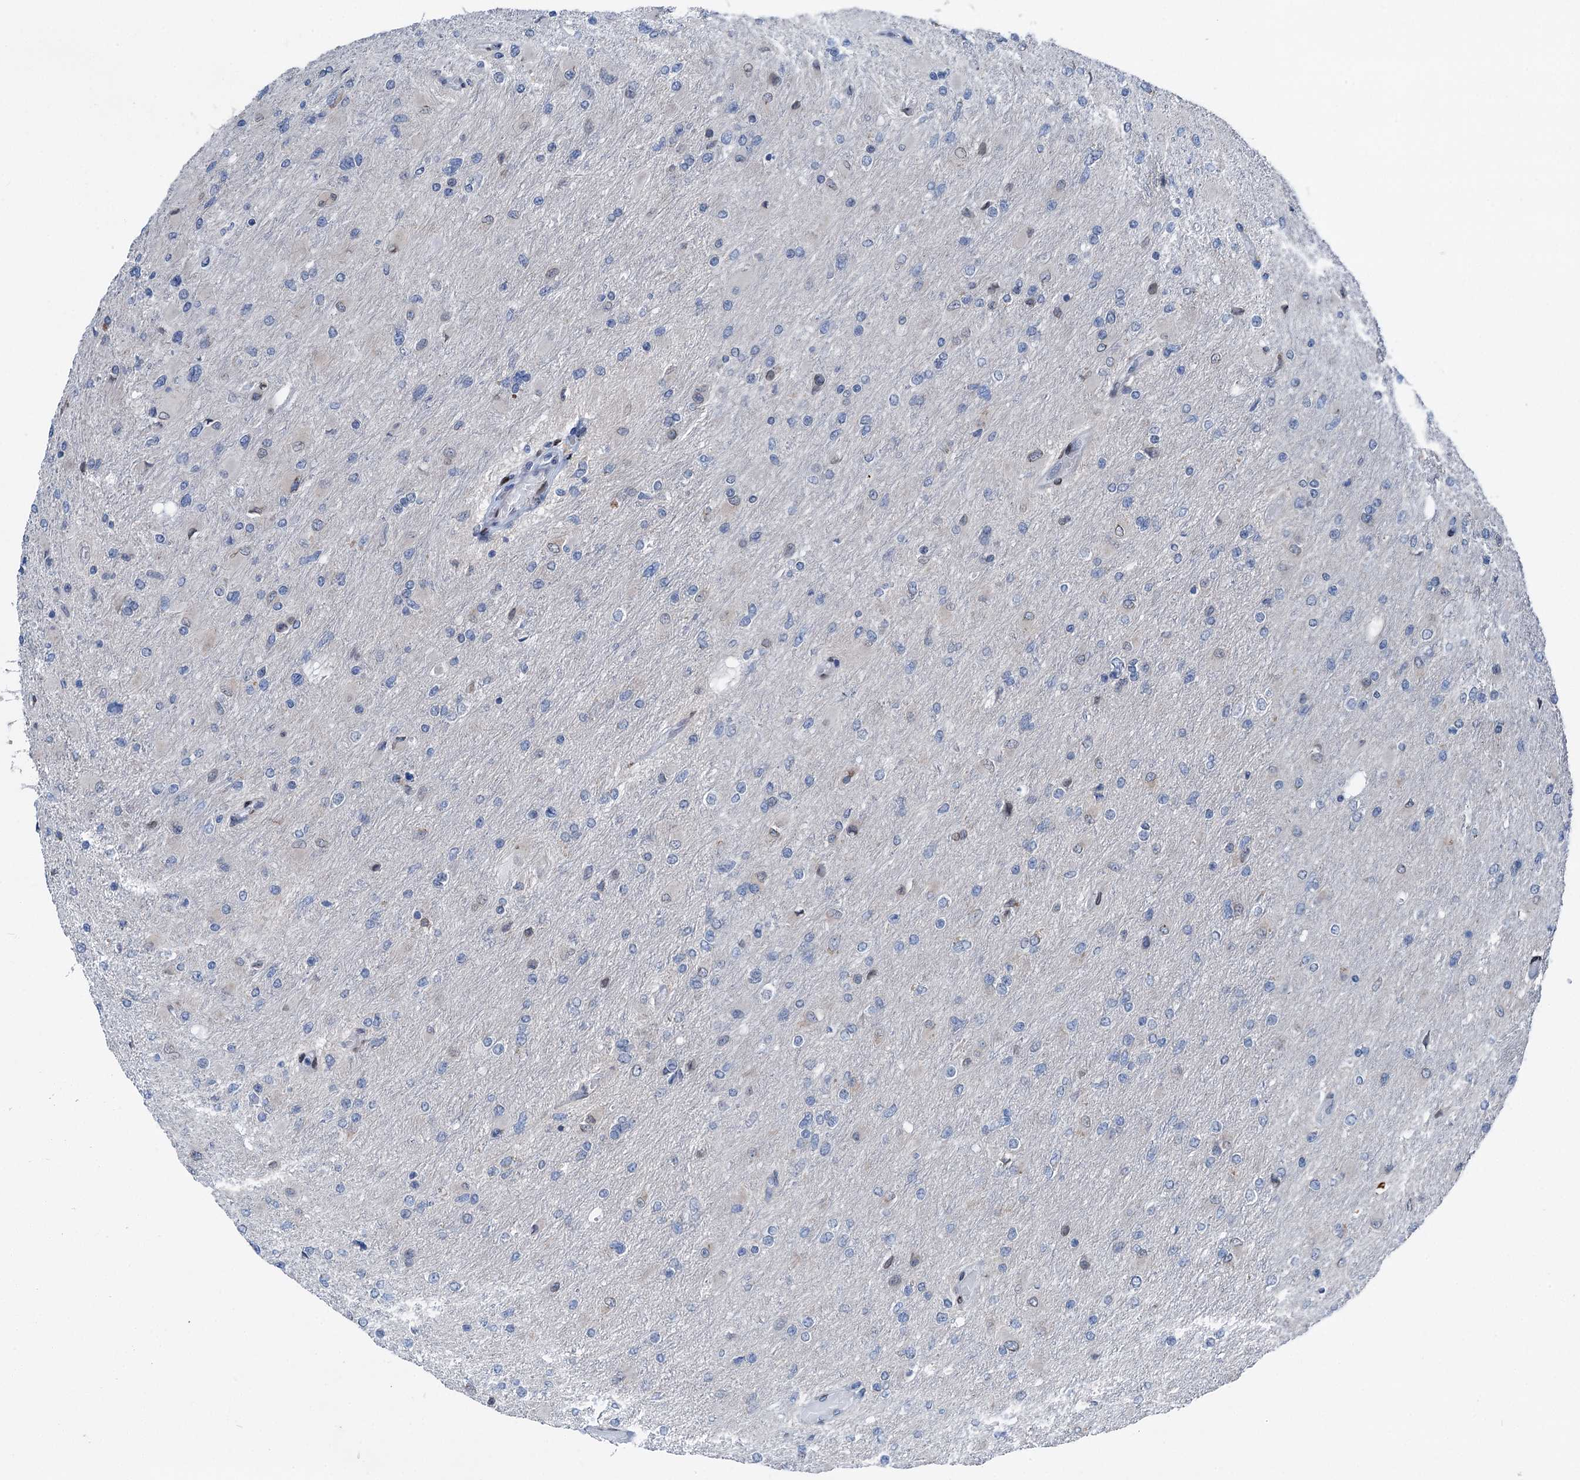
{"staining": {"intensity": "negative", "quantity": "none", "location": "none"}, "tissue": "glioma", "cell_type": "Tumor cells", "image_type": "cancer", "snomed": [{"axis": "morphology", "description": "Glioma, malignant, High grade"}, {"axis": "topography", "description": "Cerebral cortex"}], "caption": "Glioma was stained to show a protein in brown. There is no significant expression in tumor cells.", "gene": "MRPL14", "patient": {"sex": "female", "age": 36}}